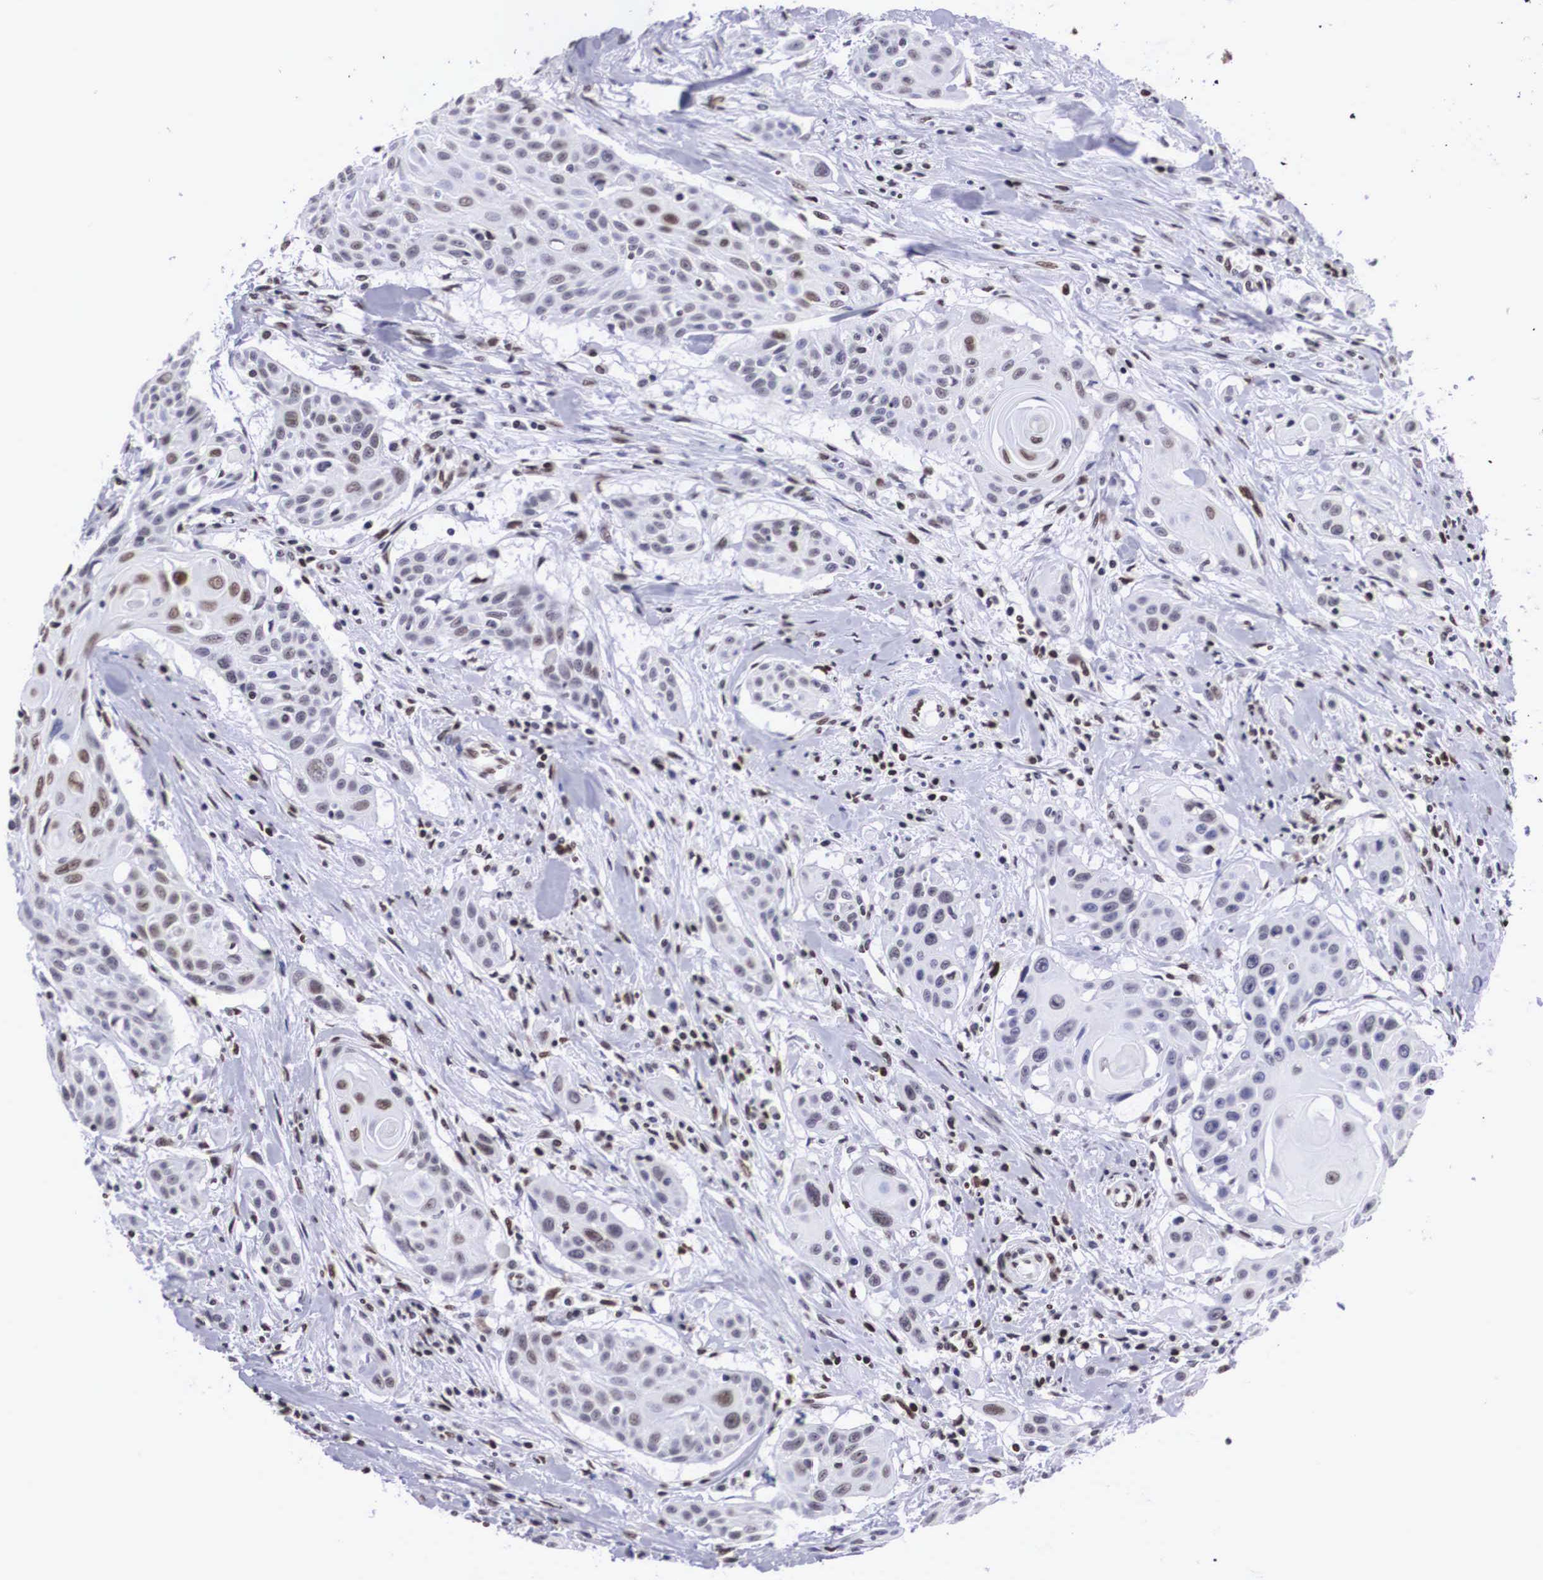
{"staining": {"intensity": "moderate", "quantity": "25%-75%", "location": "nuclear"}, "tissue": "head and neck cancer", "cell_type": "Tumor cells", "image_type": "cancer", "snomed": [{"axis": "morphology", "description": "Squamous cell carcinoma, NOS"}, {"axis": "morphology", "description": "Squamous cell carcinoma, metastatic, NOS"}, {"axis": "topography", "description": "Lymph node"}, {"axis": "topography", "description": "Salivary gland"}, {"axis": "topography", "description": "Head-Neck"}], "caption": "Immunohistochemistry (IHC) (DAB) staining of metastatic squamous cell carcinoma (head and neck) demonstrates moderate nuclear protein staining in about 25%-75% of tumor cells.", "gene": "MECP2", "patient": {"sex": "female", "age": 74}}